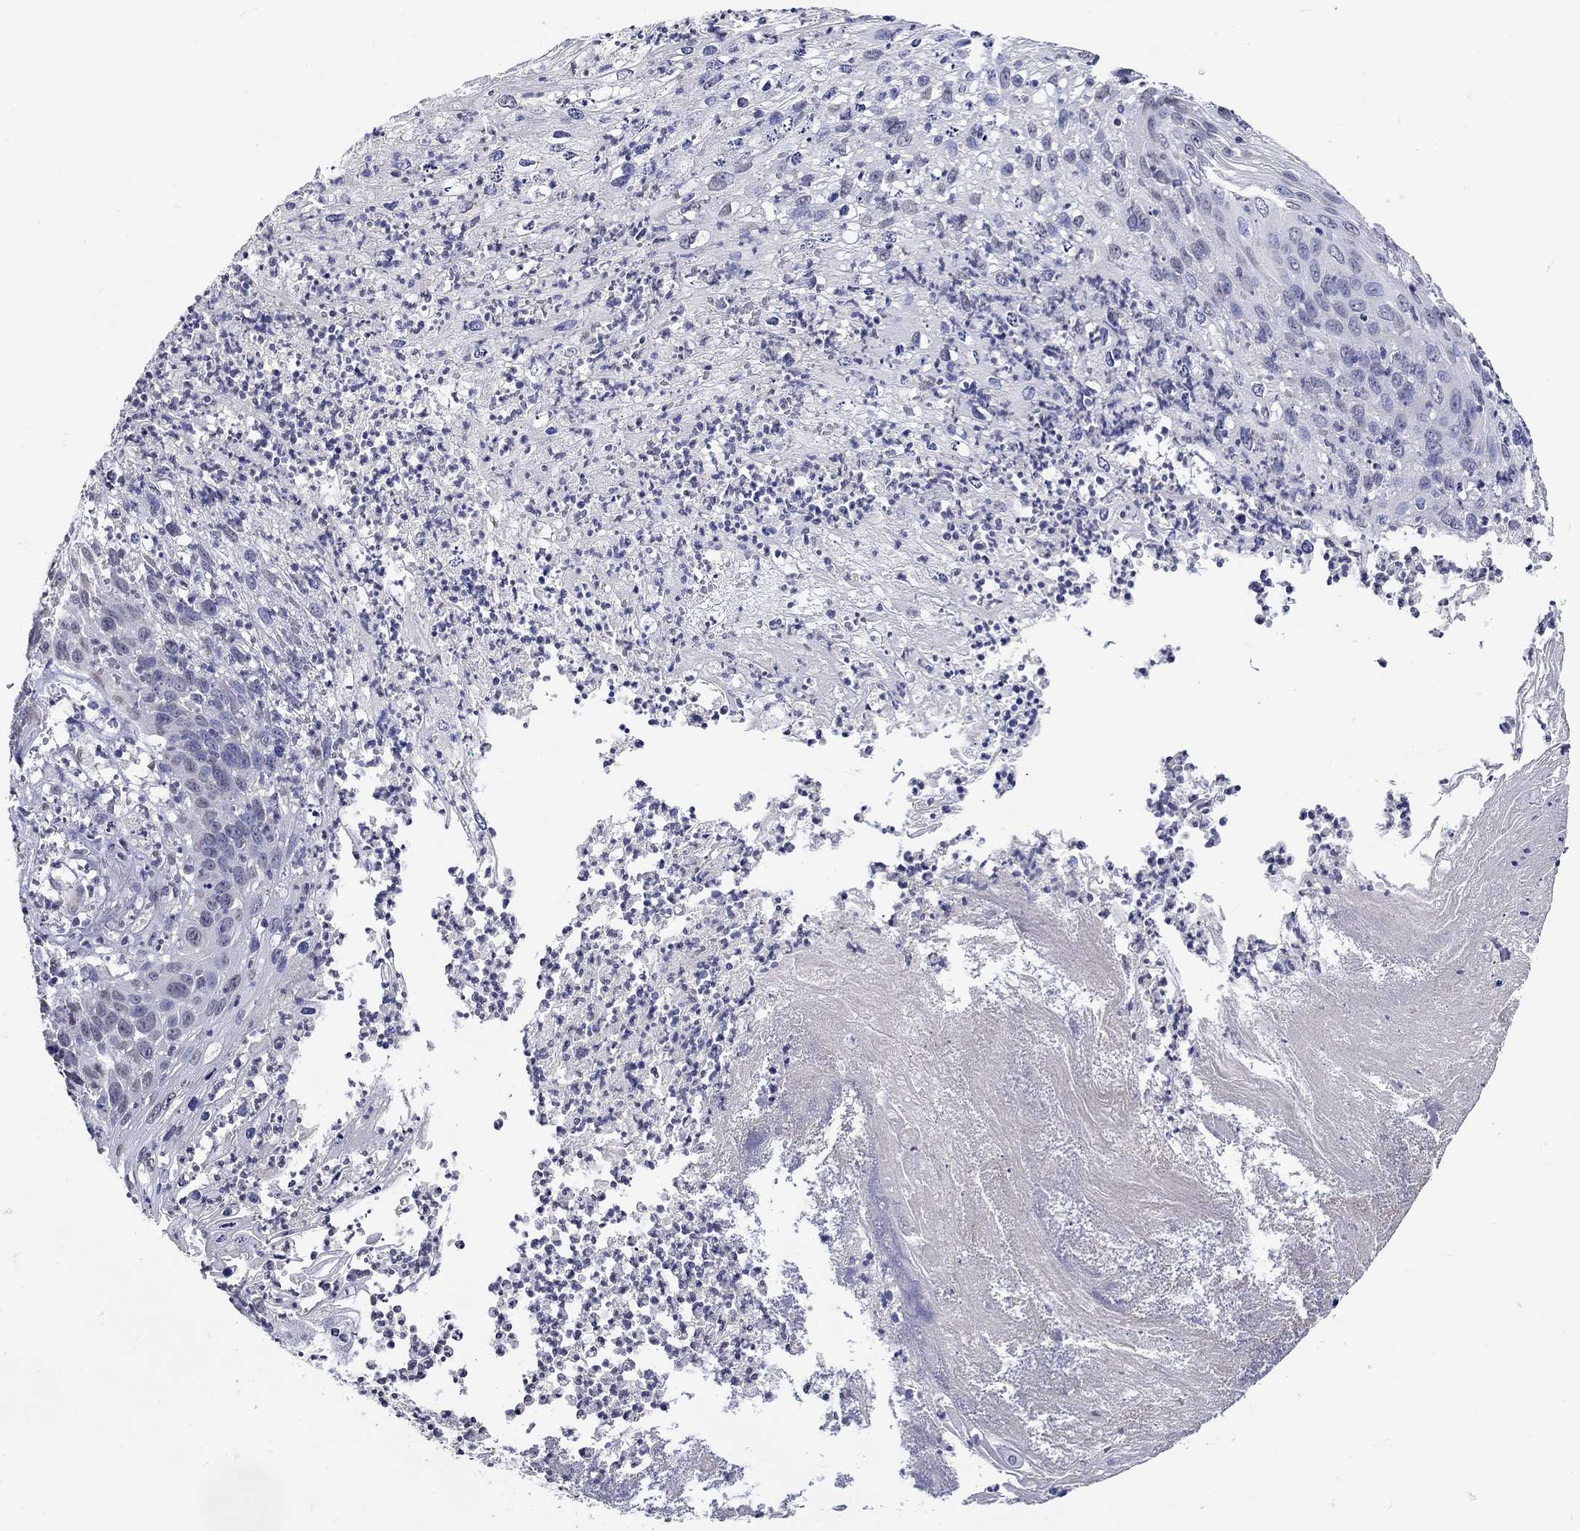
{"staining": {"intensity": "negative", "quantity": "none", "location": "none"}, "tissue": "skin cancer", "cell_type": "Tumor cells", "image_type": "cancer", "snomed": [{"axis": "morphology", "description": "Squamous cell carcinoma, NOS"}, {"axis": "topography", "description": "Skin"}], "caption": "Immunohistochemistry (IHC) photomicrograph of human skin squamous cell carcinoma stained for a protein (brown), which demonstrates no positivity in tumor cells. (Brightfield microscopy of DAB IHC at high magnification).", "gene": "PDE1B", "patient": {"sex": "male", "age": 92}}